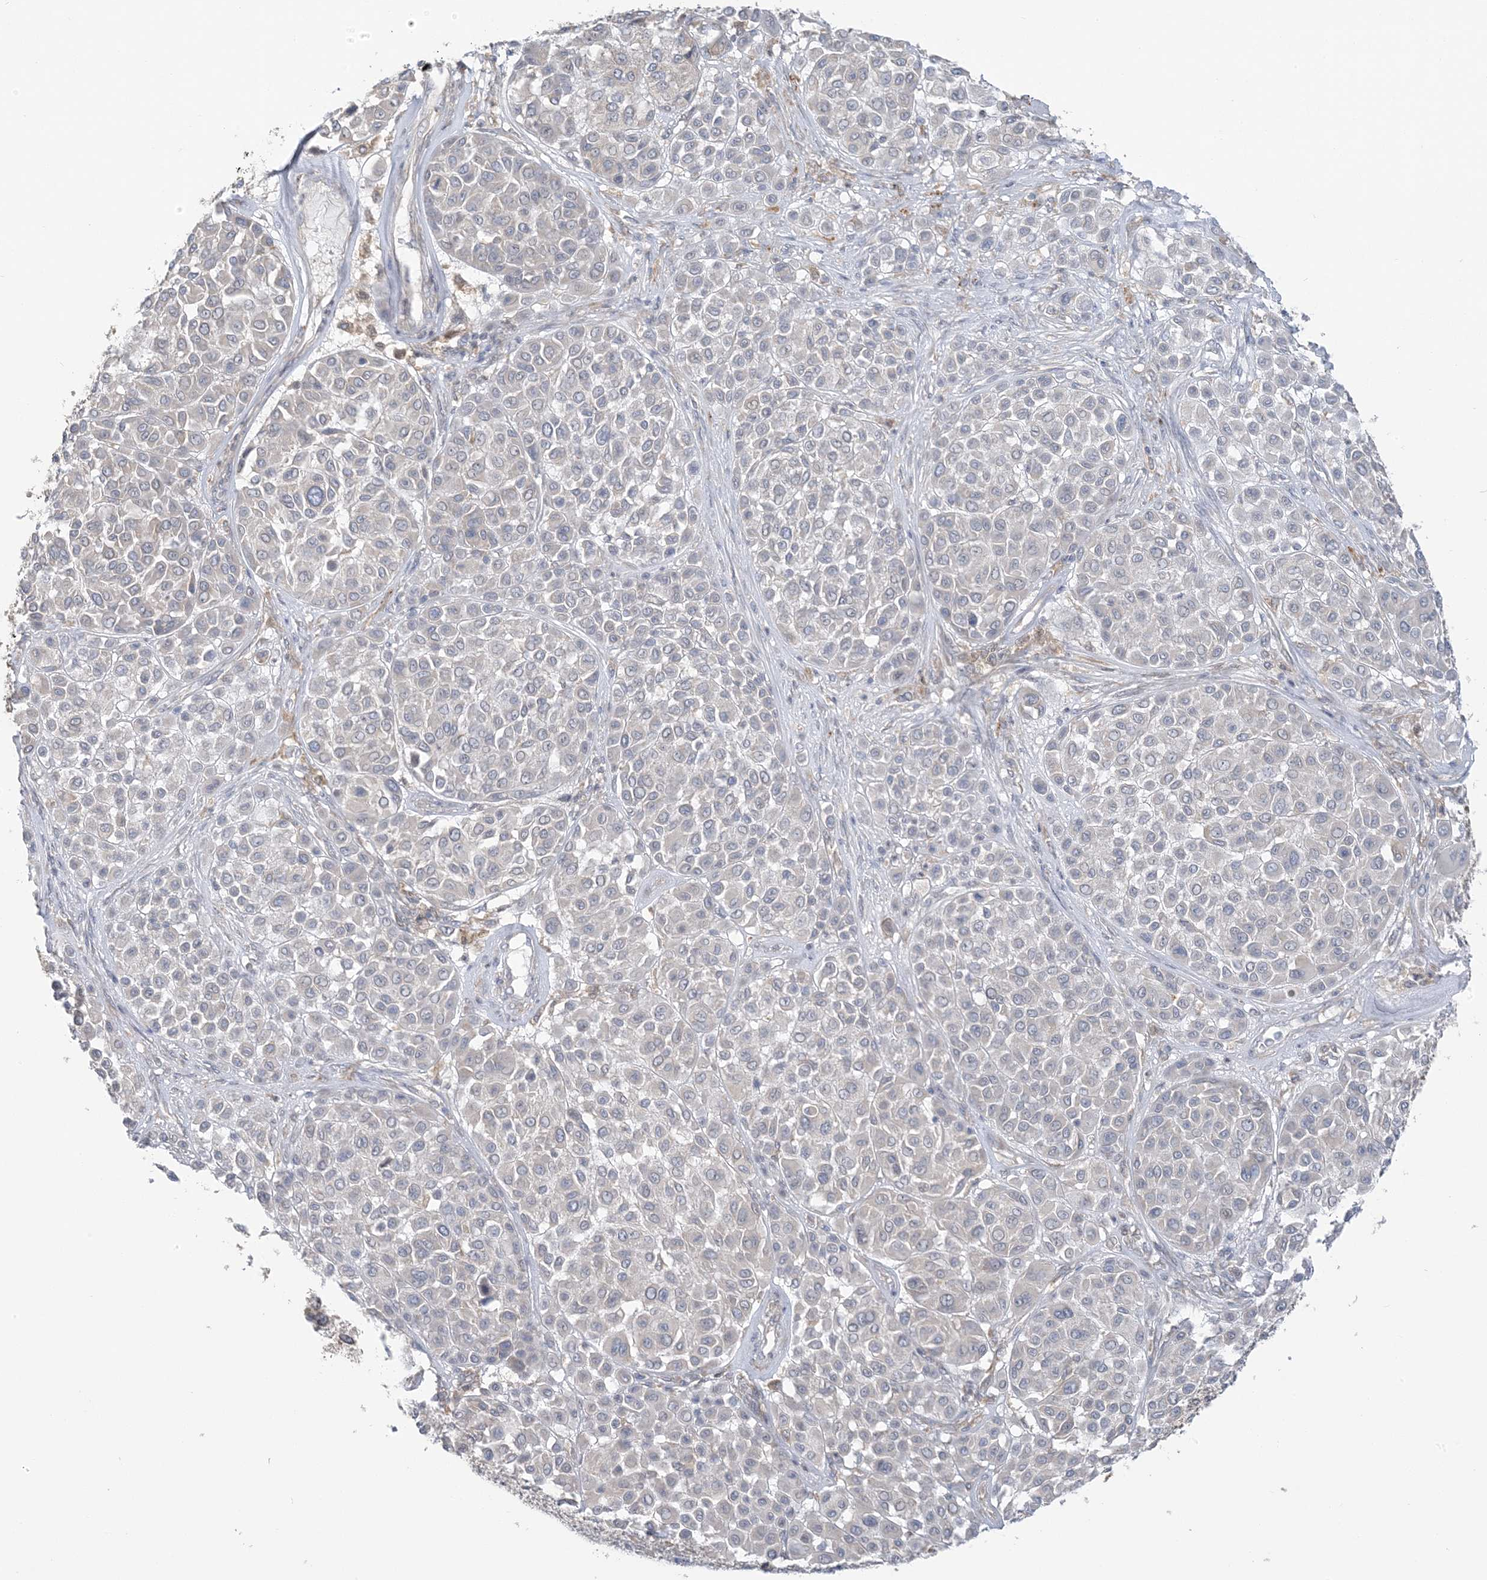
{"staining": {"intensity": "negative", "quantity": "none", "location": "none"}, "tissue": "melanoma", "cell_type": "Tumor cells", "image_type": "cancer", "snomed": [{"axis": "morphology", "description": "Malignant melanoma, Metastatic site"}, {"axis": "topography", "description": "Soft tissue"}], "caption": "Histopathology image shows no protein expression in tumor cells of melanoma tissue. (DAB (3,3'-diaminobenzidine) IHC, high magnification).", "gene": "EEFSEC", "patient": {"sex": "male", "age": 41}}